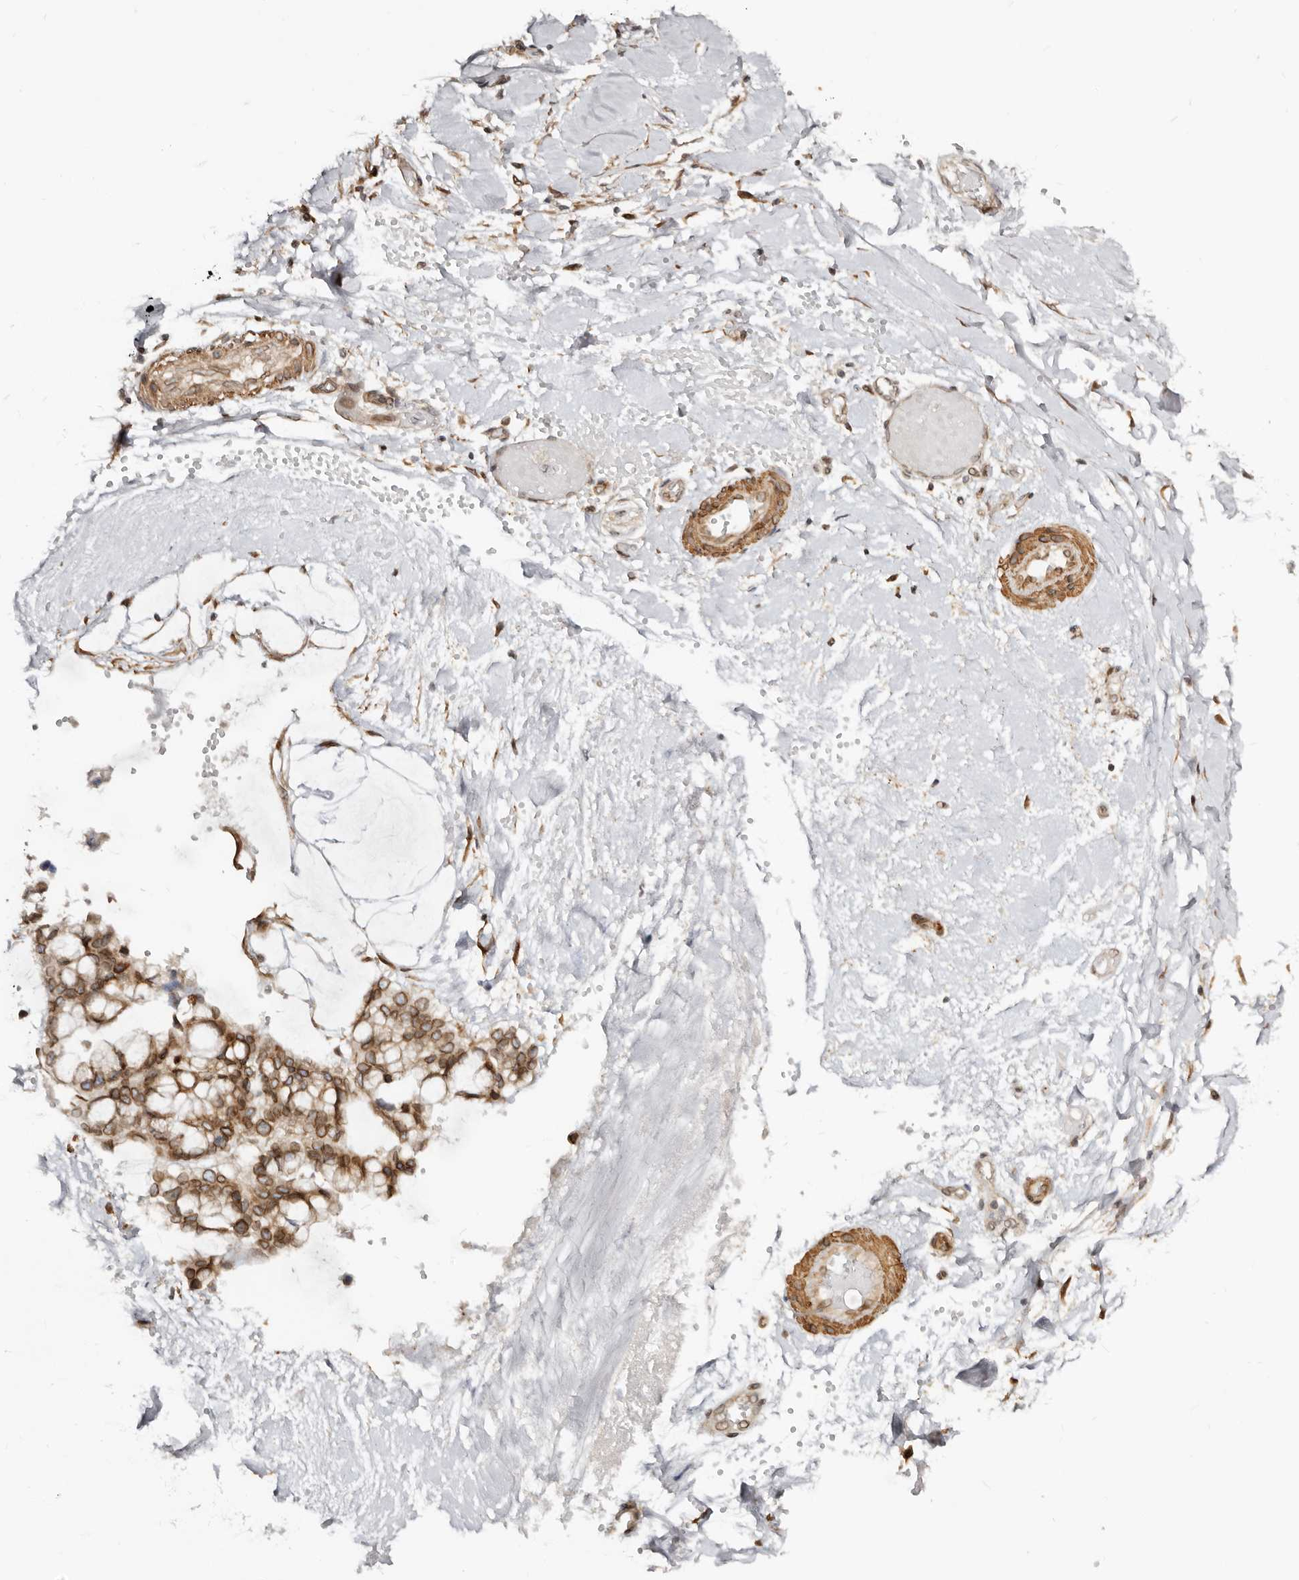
{"staining": {"intensity": "moderate", "quantity": ">75%", "location": "cytoplasmic/membranous,nuclear"}, "tissue": "ovarian cancer", "cell_type": "Tumor cells", "image_type": "cancer", "snomed": [{"axis": "morphology", "description": "Cystadenocarcinoma, mucinous, NOS"}, {"axis": "topography", "description": "Ovary"}], "caption": "Moderate cytoplasmic/membranous and nuclear positivity is present in about >75% of tumor cells in ovarian cancer.", "gene": "NUP153", "patient": {"sex": "female", "age": 39}}